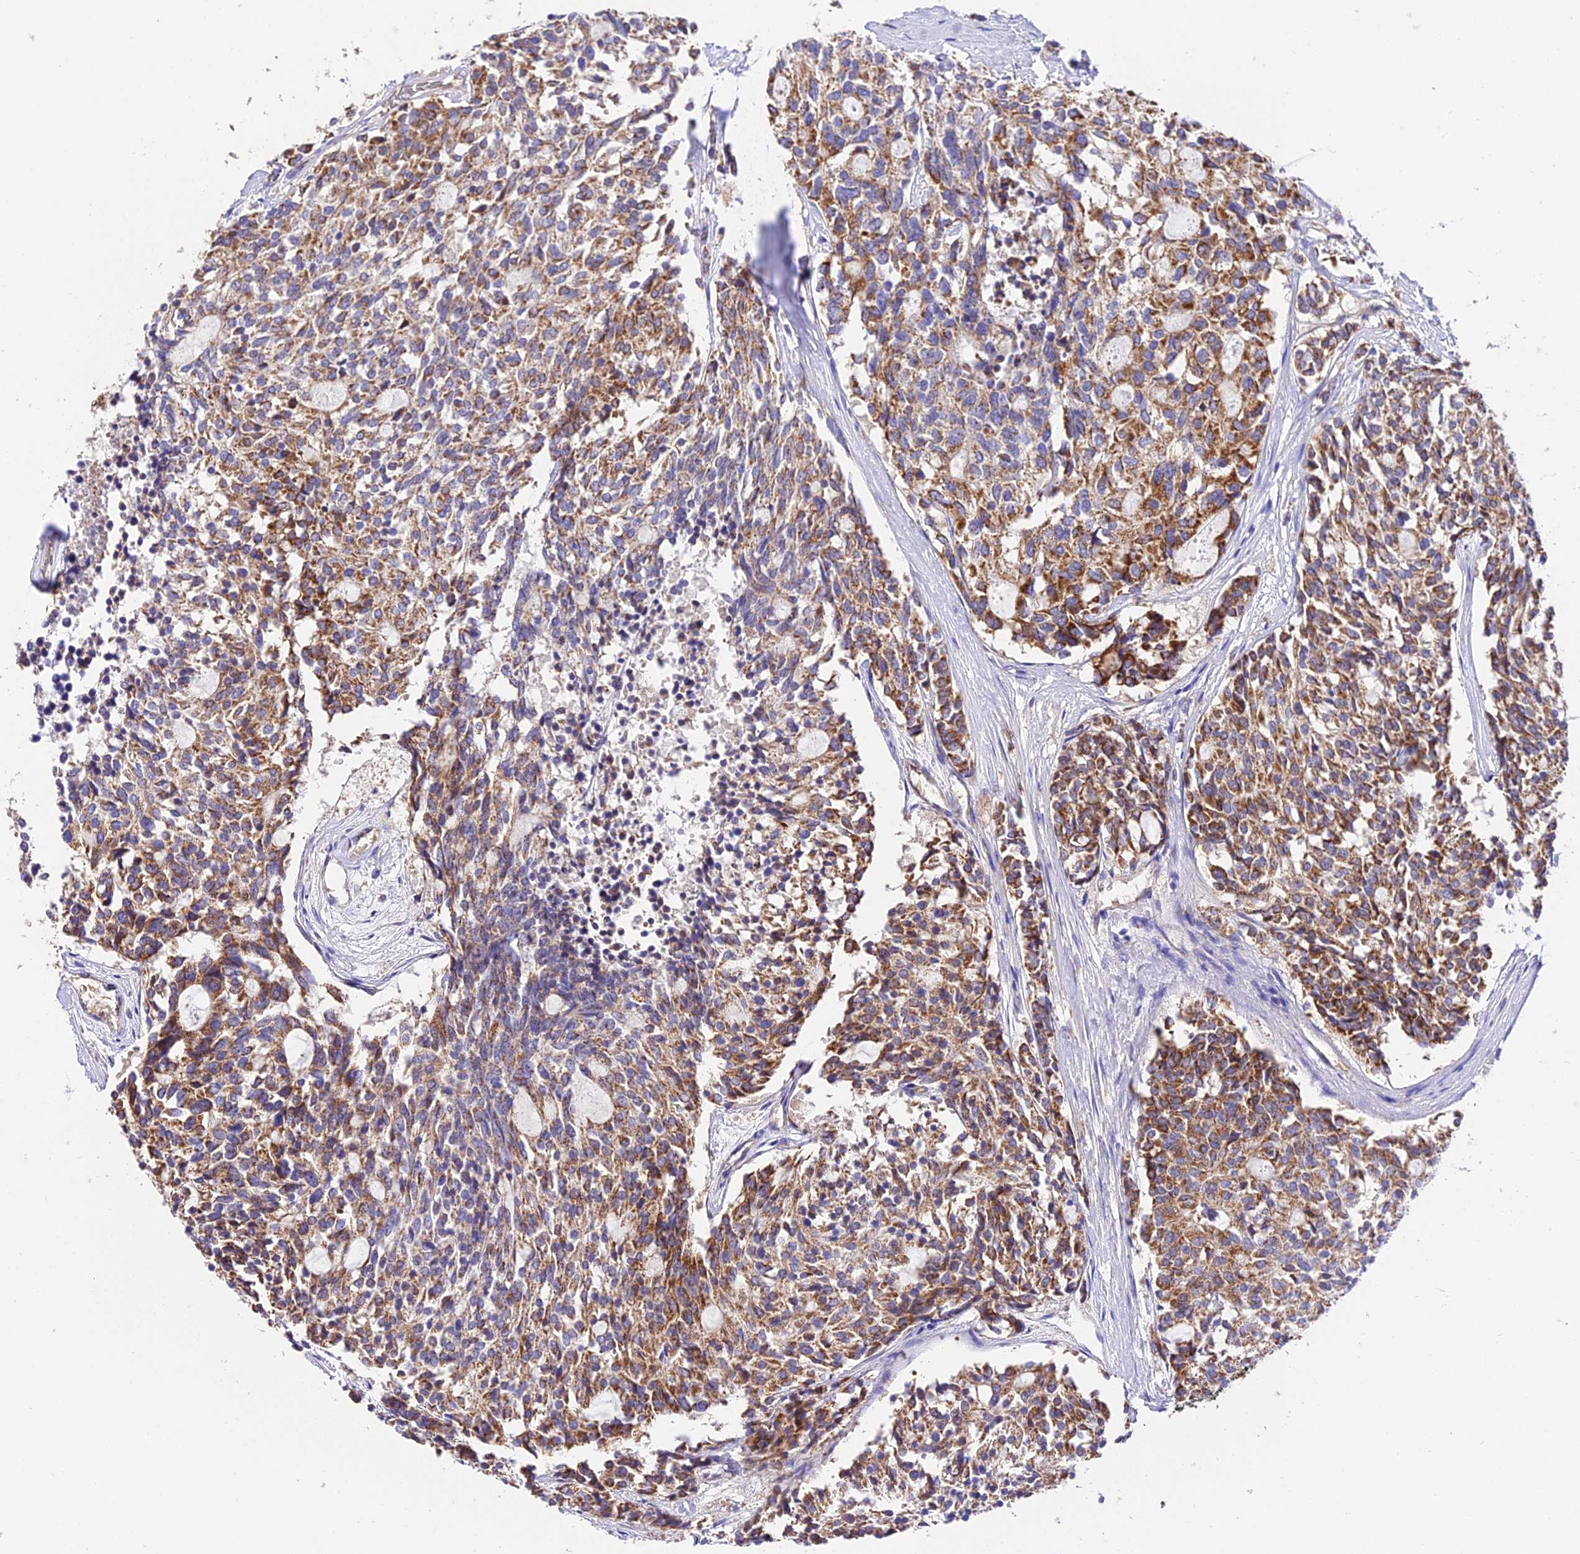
{"staining": {"intensity": "moderate", "quantity": ">75%", "location": "cytoplasmic/membranous"}, "tissue": "carcinoid", "cell_type": "Tumor cells", "image_type": "cancer", "snomed": [{"axis": "morphology", "description": "Carcinoid, malignant, NOS"}, {"axis": "topography", "description": "Pancreas"}], "caption": "A medium amount of moderate cytoplasmic/membranous staining is identified in approximately >75% of tumor cells in carcinoid (malignant) tissue. (brown staining indicates protein expression, while blue staining denotes nuclei).", "gene": "OCIAD1", "patient": {"sex": "female", "age": 54}}